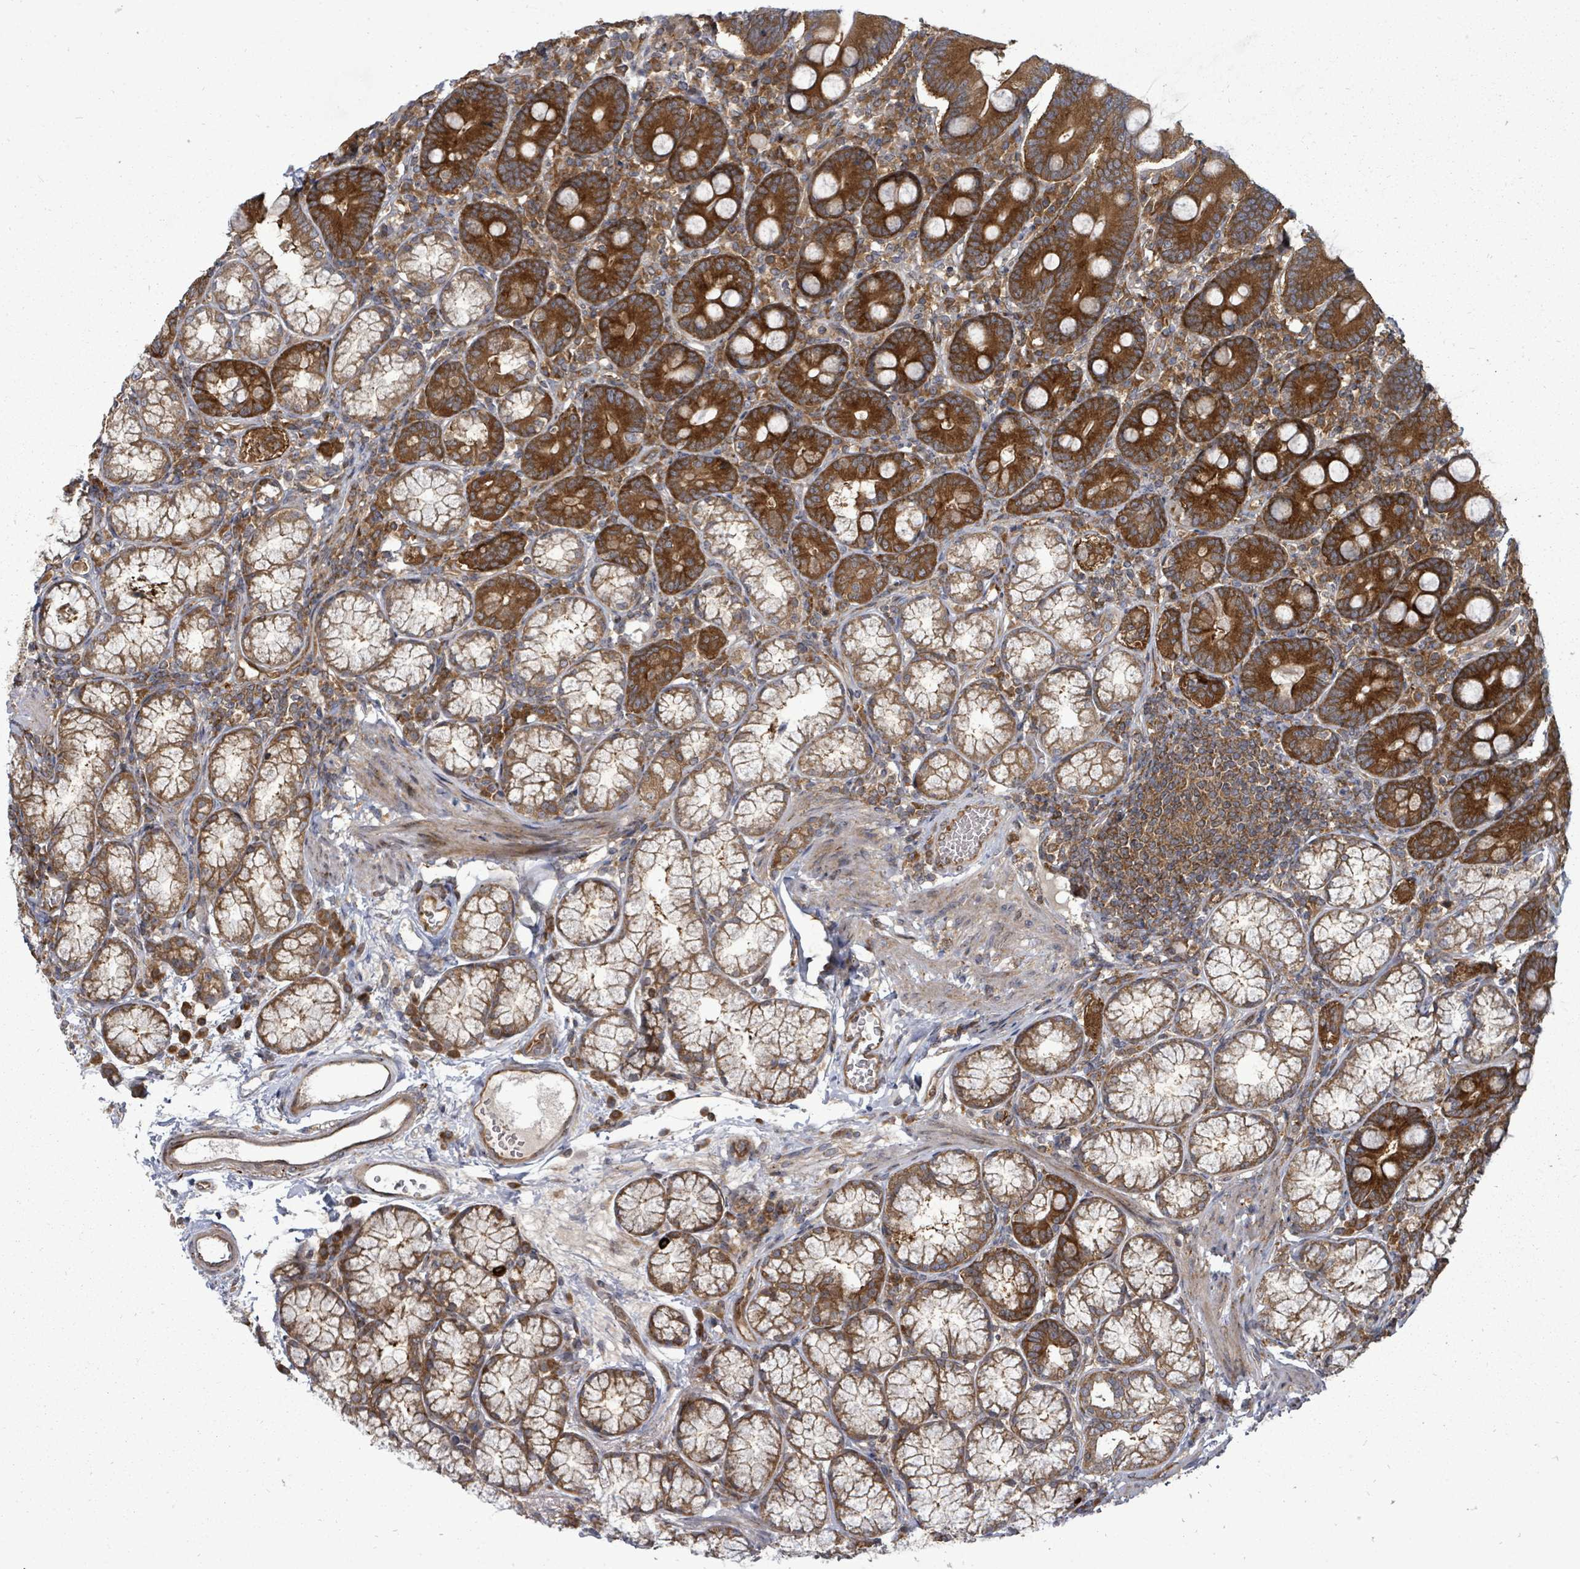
{"staining": {"intensity": "strong", "quantity": ">75%", "location": "cytoplasmic/membranous"}, "tissue": "duodenum", "cell_type": "Glandular cells", "image_type": "normal", "snomed": [{"axis": "morphology", "description": "Normal tissue, NOS"}, {"axis": "topography", "description": "Duodenum"}], "caption": "A photomicrograph of duodenum stained for a protein demonstrates strong cytoplasmic/membranous brown staining in glandular cells. The staining is performed using DAB brown chromogen to label protein expression. The nuclei are counter-stained blue using hematoxylin.", "gene": "EIF3CL", "patient": {"sex": "female", "age": 67}}